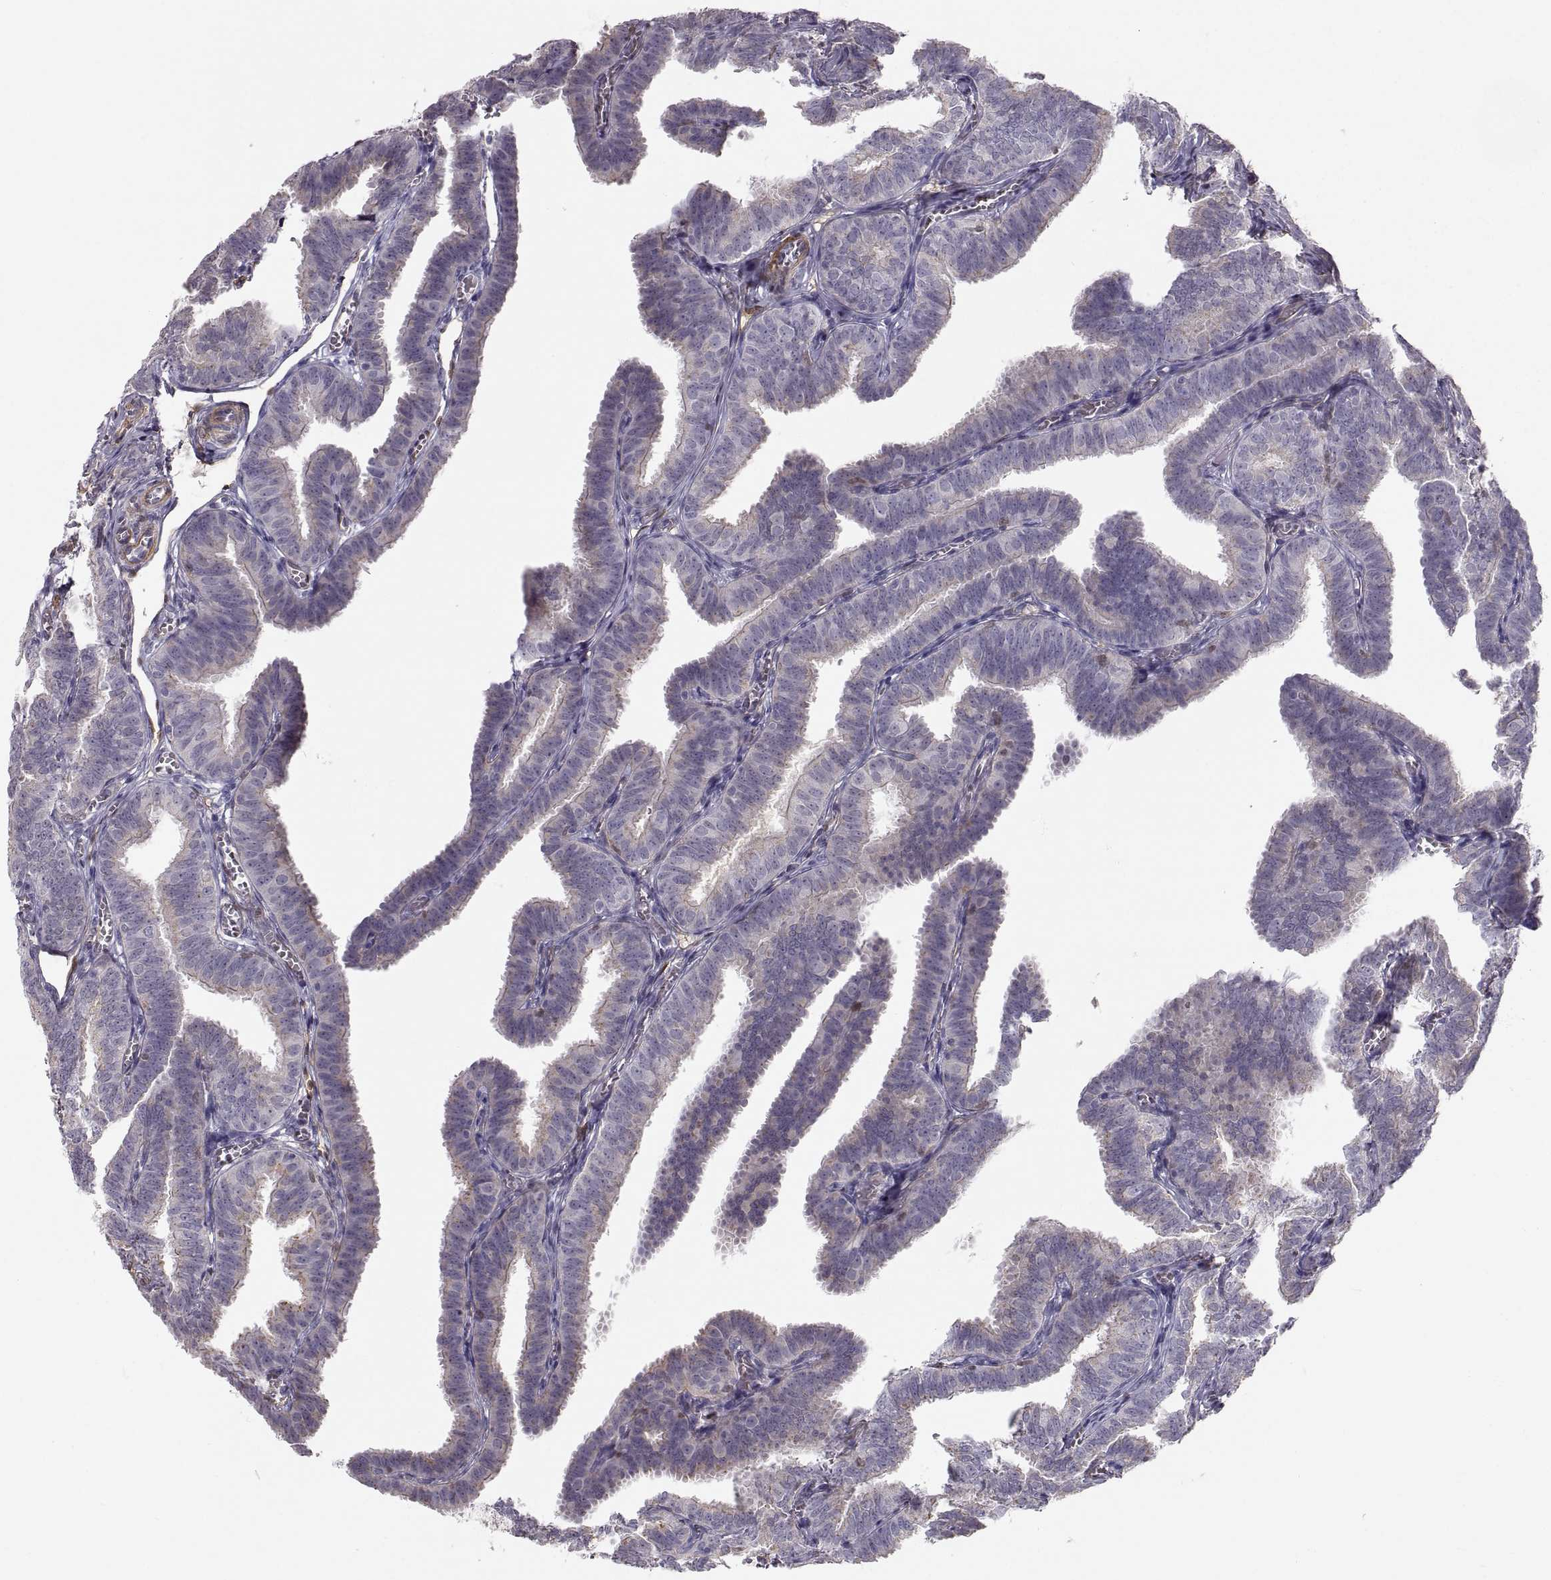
{"staining": {"intensity": "negative", "quantity": "none", "location": "none"}, "tissue": "fallopian tube", "cell_type": "Glandular cells", "image_type": "normal", "snomed": [{"axis": "morphology", "description": "Normal tissue, NOS"}, {"axis": "topography", "description": "Fallopian tube"}], "caption": "Glandular cells are negative for protein expression in unremarkable human fallopian tube. (DAB (3,3'-diaminobenzidine) immunohistochemistry, high magnification).", "gene": "PGM5", "patient": {"sex": "female", "age": 25}}